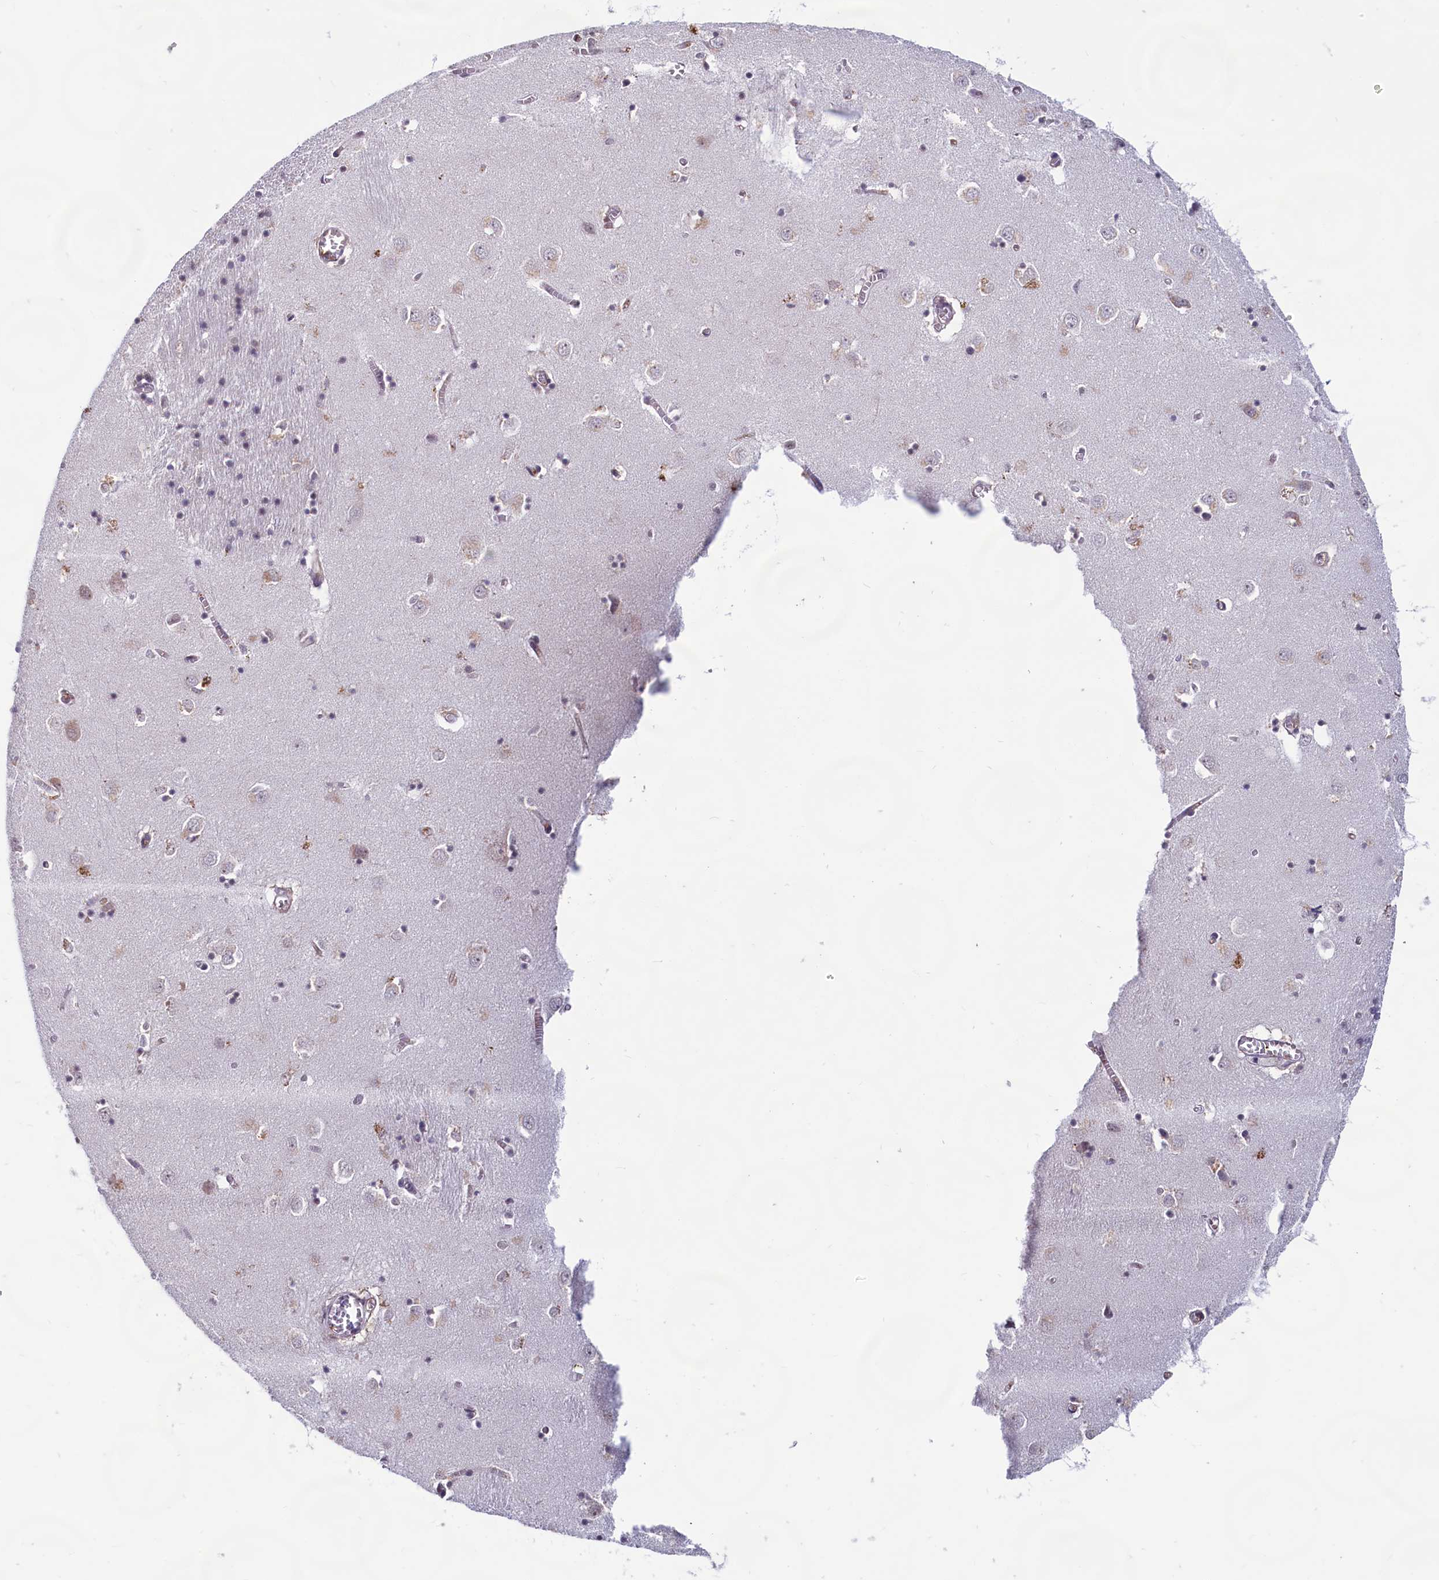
{"staining": {"intensity": "weak", "quantity": "<25%", "location": "cytoplasmic/membranous,nuclear"}, "tissue": "caudate", "cell_type": "Glial cells", "image_type": "normal", "snomed": [{"axis": "morphology", "description": "Normal tissue, NOS"}, {"axis": "topography", "description": "Lateral ventricle wall"}], "caption": "High magnification brightfield microscopy of benign caudate stained with DAB (3,3'-diaminobenzidine) (brown) and counterstained with hematoxylin (blue): glial cells show no significant expression.", "gene": "C1D", "patient": {"sex": "male", "age": 70}}